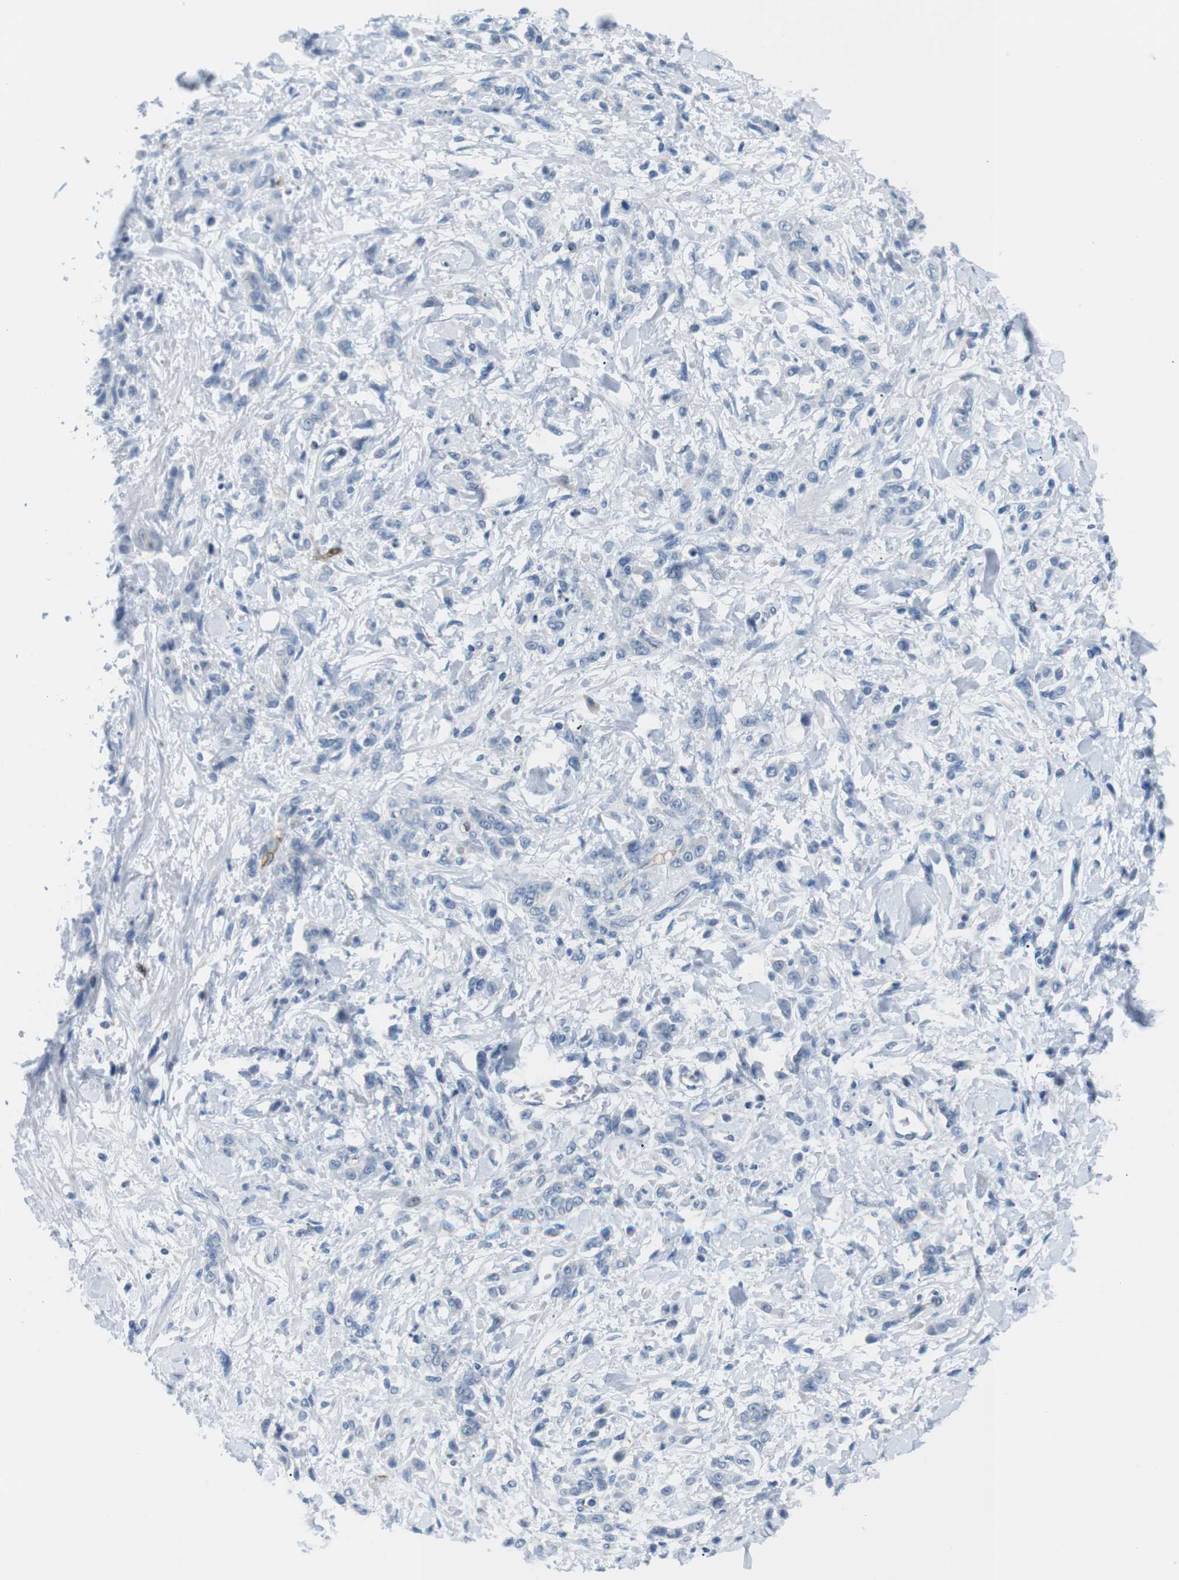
{"staining": {"intensity": "negative", "quantity": "none", "location": "none"}, "tissue": "stomach cancer", "cell_type": "Tumor cells", "image_type": "cancer", "snomed": [{"axis": "morphology", "description": "Normal tissue, NOS"}, {"axis": "morphology", "description": "Adenocarcinoma, NOS"}, {"axis": "topography", "description": "Stomach"}], "caption": "IHC histopathology image of stomach cancer (adenocarcinoma) stained for a protein (brown), which shows no staining in tumor cells. (DAB immunohistochemistry (IHC) visualized using brightfield microscopy, high magnification).", "gene": "TNFRSF4", "patient": {"sex": "male", "age": 82}}